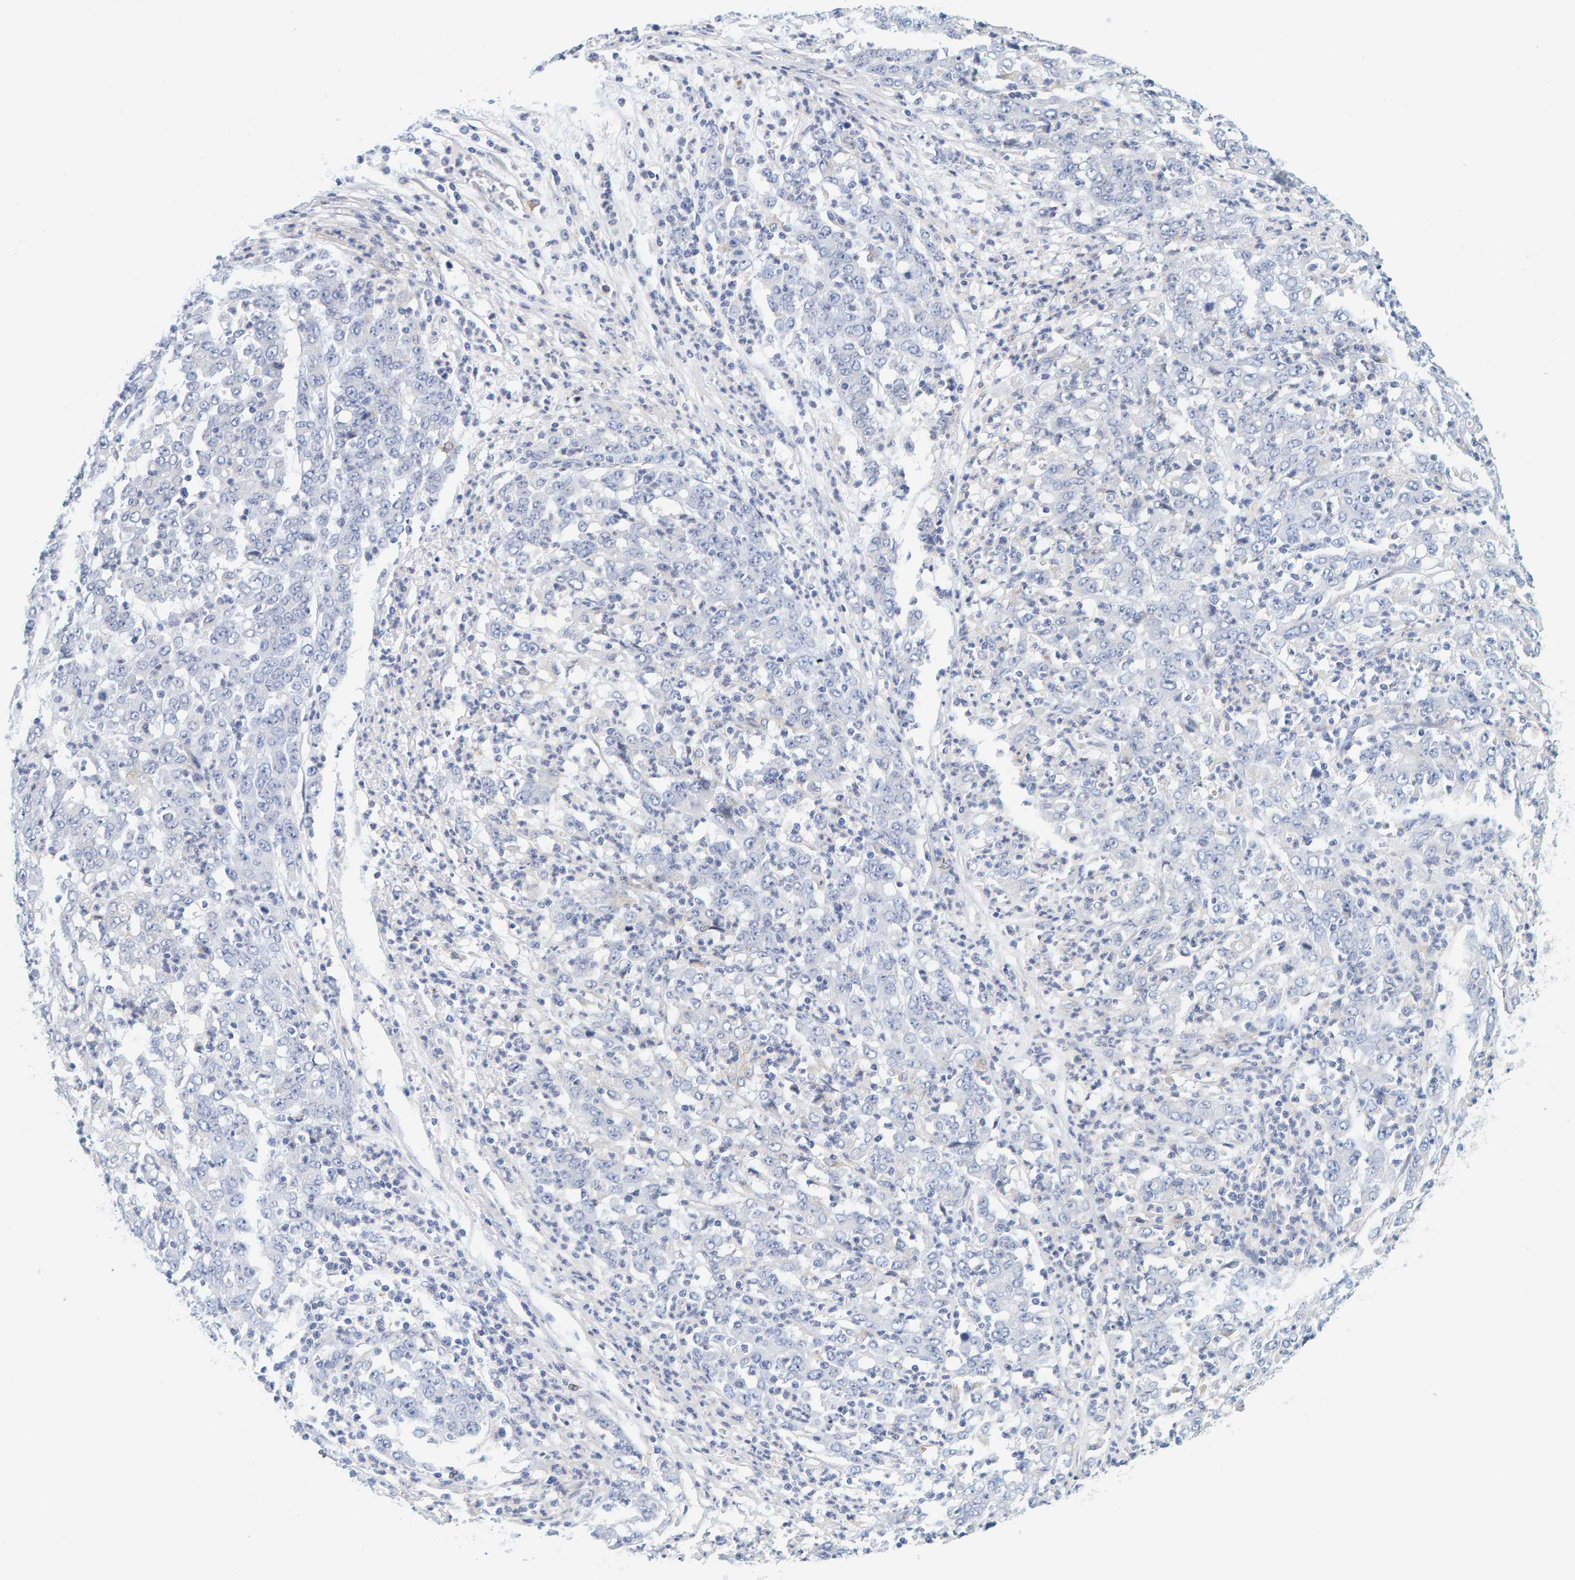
{"staining": {"intensity": "negative", "quantity": "none", "location": "none"}, "tissue": "stomach cancer", "cell_type": "Tumor cells", "image_type": "cancer", "snomed": [{"axis": "morphology", "description": "Adenocarcinoma, NOS"}, {"axis": "topography", "description": "Stomach, lower"}], "caption": "IHC histopathology image of human stomach adenocarcinoma stained for a protein (brown), which displays no positivity in tumor cells.", "gene": "MOG", "patient": {"sex": "female", "age": 71}}